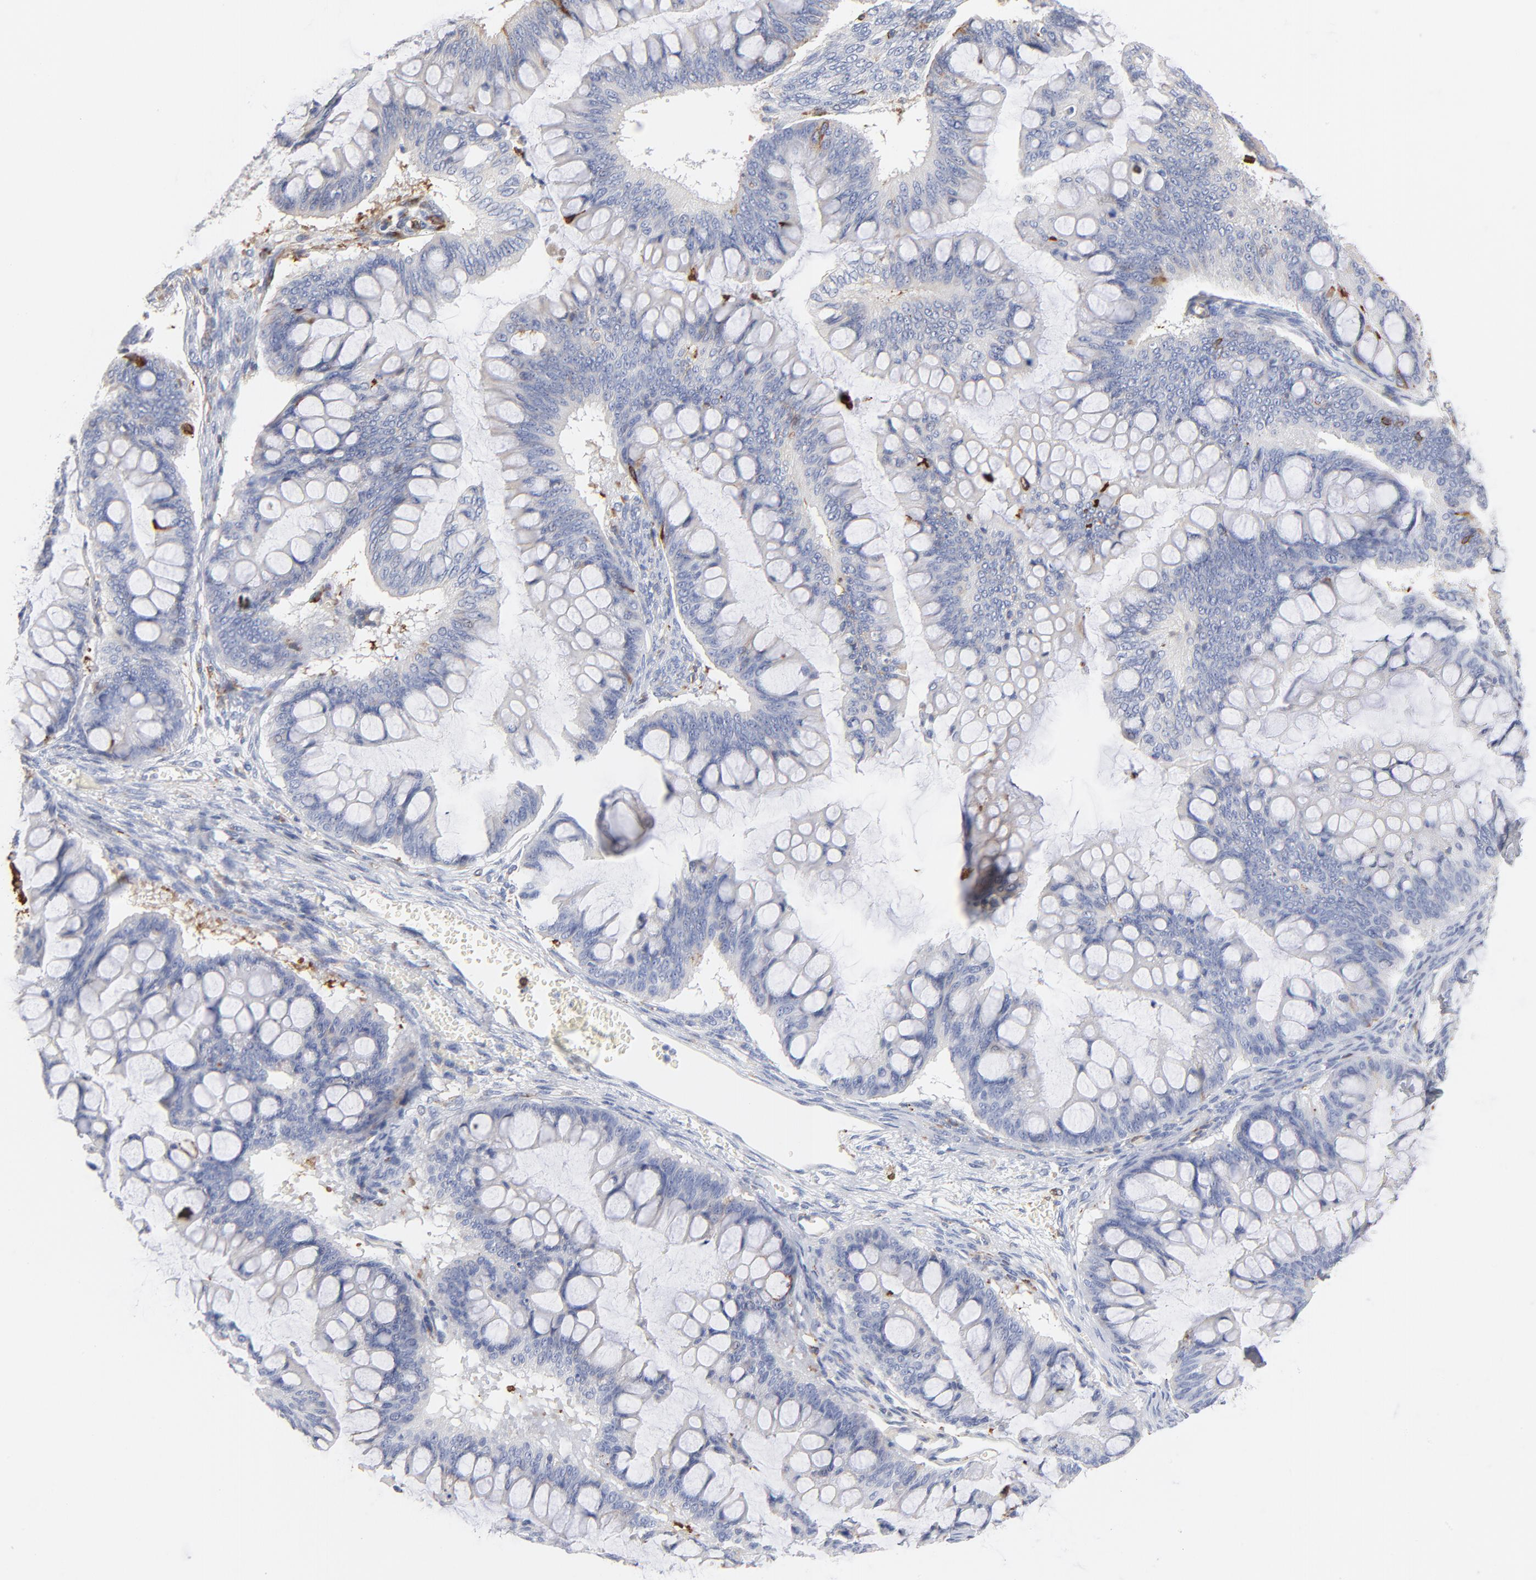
{"staining": {"intensity": "negative", "quantity": "none", "location": "none"}, "tissue": "ovarian cancer", "cell_type": "Tumor cells", "image_type": "cancer", "snomed": [{"axis": "morphology", "description": "Cystadenocarcinoma, mucinous, NOS"}, {"axis": "topography", "description": "Ovary"}], "caption": "Tumor cells are negative for brown protein staining in ovarian cancer (mucinous cystadenocarcinoma). (DAB (3,3'-diaminobenzidine) immunohistochemistry, high magnification).", "gene": "APOH", "patient": {"sex": "female", "age": 73}}